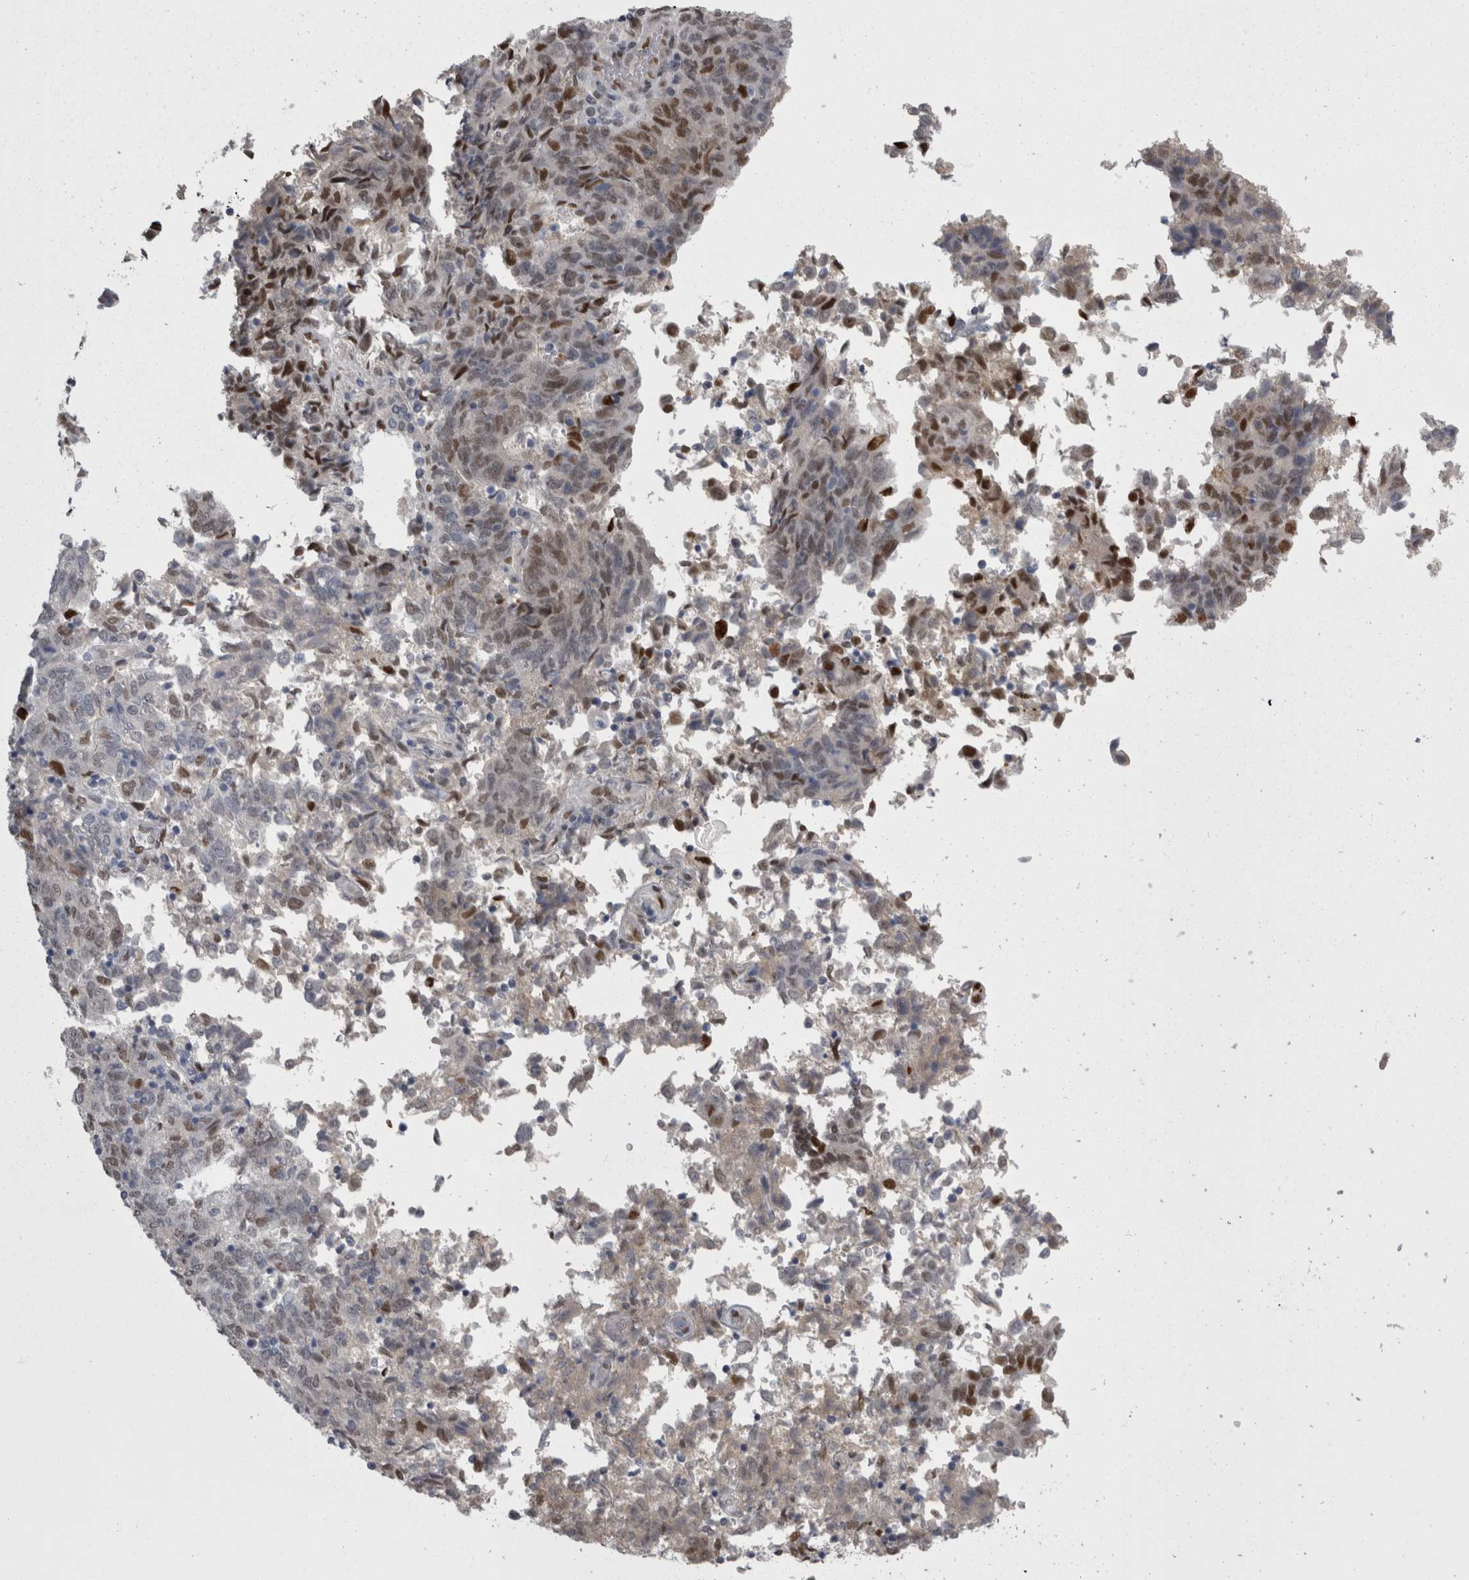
{"staining": {"intensity": "moderate", "quantity": "25%-75%", "location": "nuclear"}, "tissue": "endometrial cancer", "cell_type": "Tumor cells", "image_type": "cancer", "snomed": [{"axis": "morphology", "description": "Adenocarcinoma, NOS"}, {"axis": "topography", "description": "Endometrium"}], "caption": "Immunohistochemical staining of human endometrial cancer (adenocarcinoma) displays medium levels of moderate nuclear protein staining in about 25%-75% of tumor cells. Using DAB (brown) and hematoxylin (blue) stains, captured at high magnification using brightfield microscopy.", "gene": "C1orf54", "patient": {"sex": "female", "age": 80}}